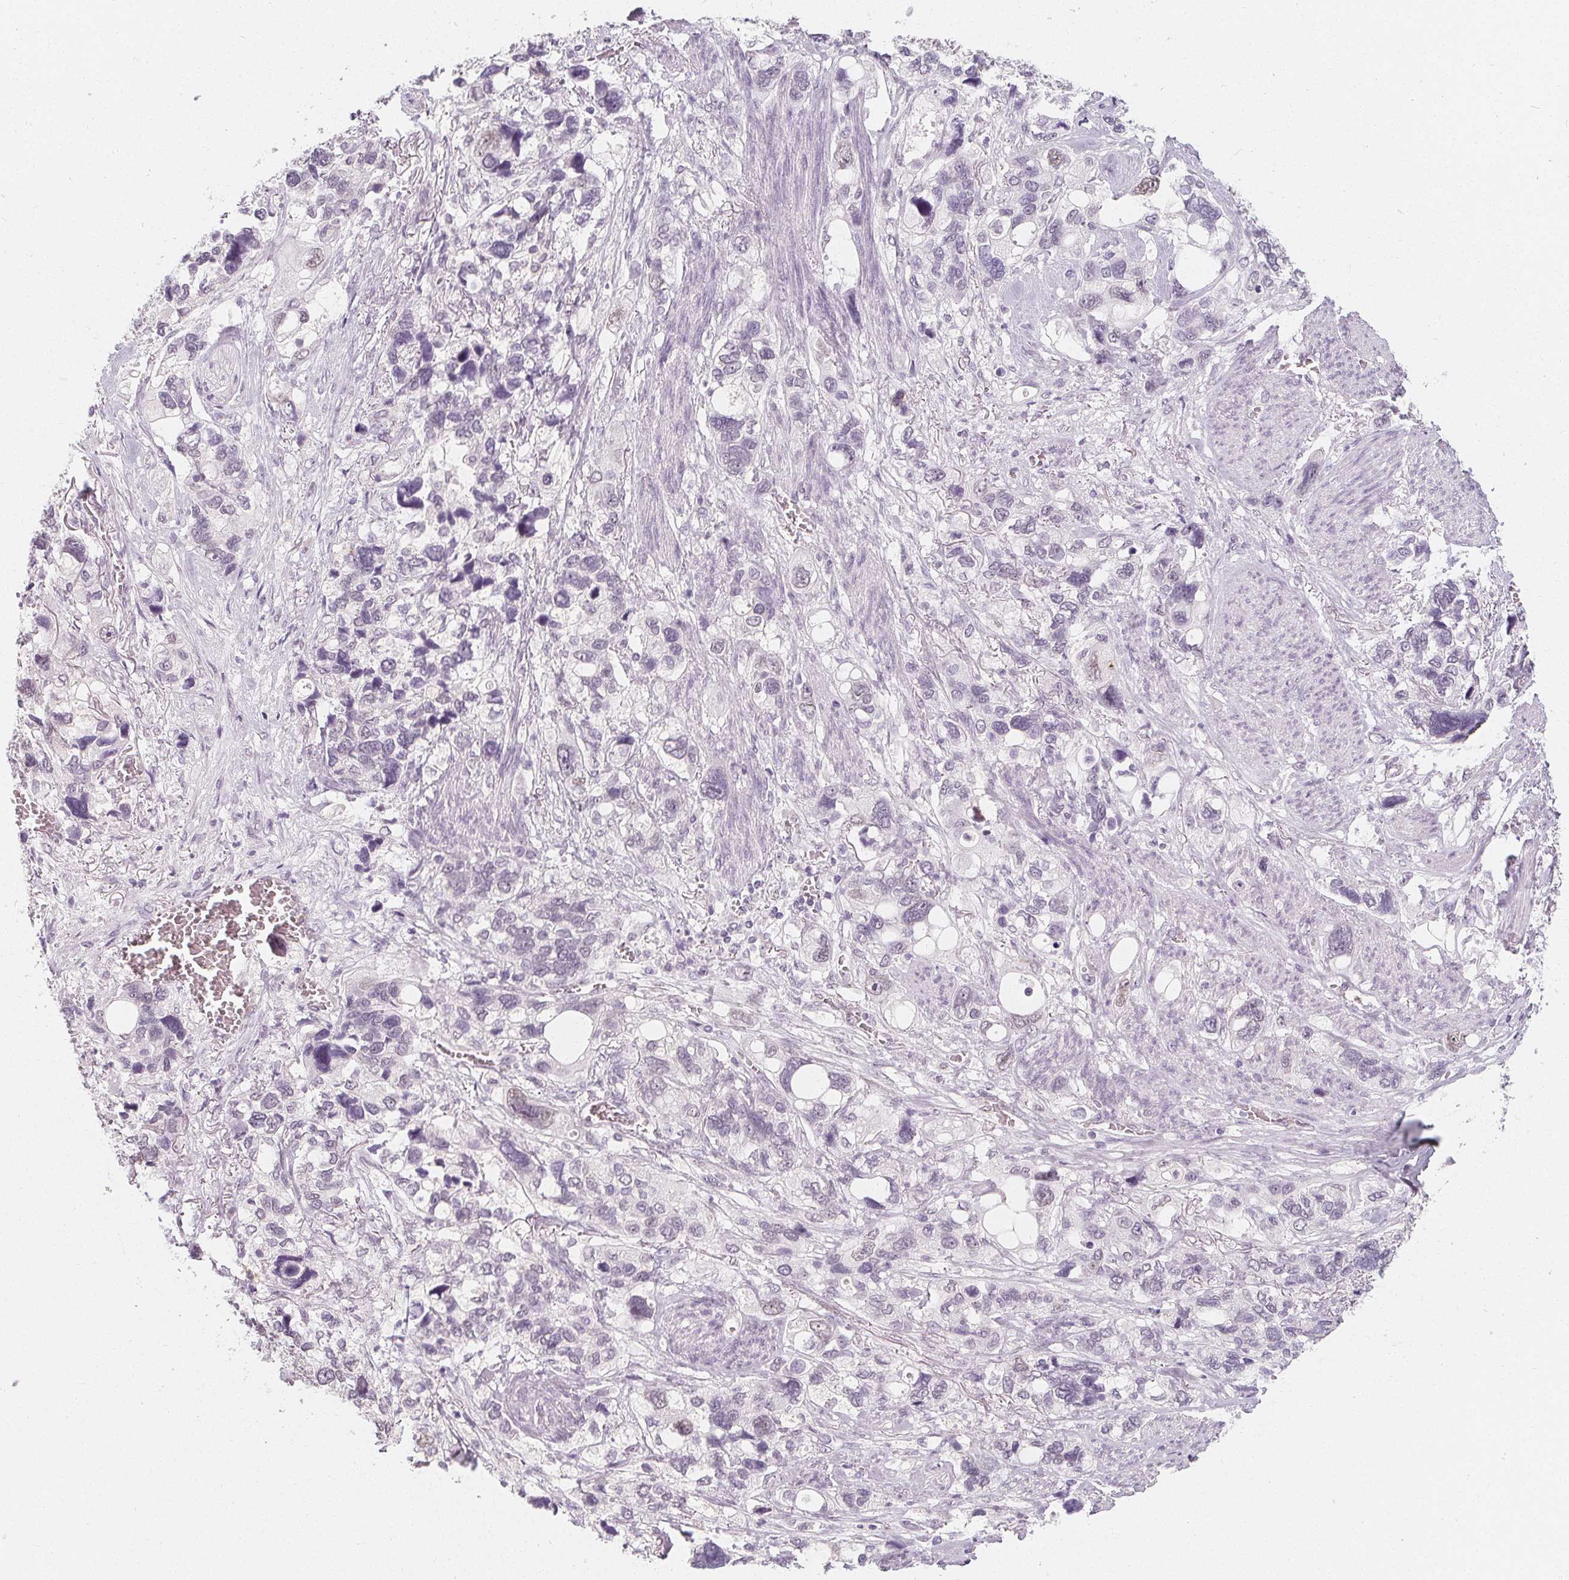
{"staining": {"intensity": "negative", "quantity": "none", "location": "none"}, "tissue": "stomach cancer", "cell_type": "Tumor cells", "image_type": "cancer", "snomed": [{"axis": "morphology", "description": "Adenocarcinoma, NOS"}, {"axis": "topography", "description": "Stomach, upper"}], "caption": "Photomicrograph shows no protein expression in tumor cells of stomach cancer (adenocarcinoma) tissue. (Immunohistochemistry, brightfield microscopy, high magnification).", "gene": "DBX2", "patient": {"sex": "female", "age": 81}}